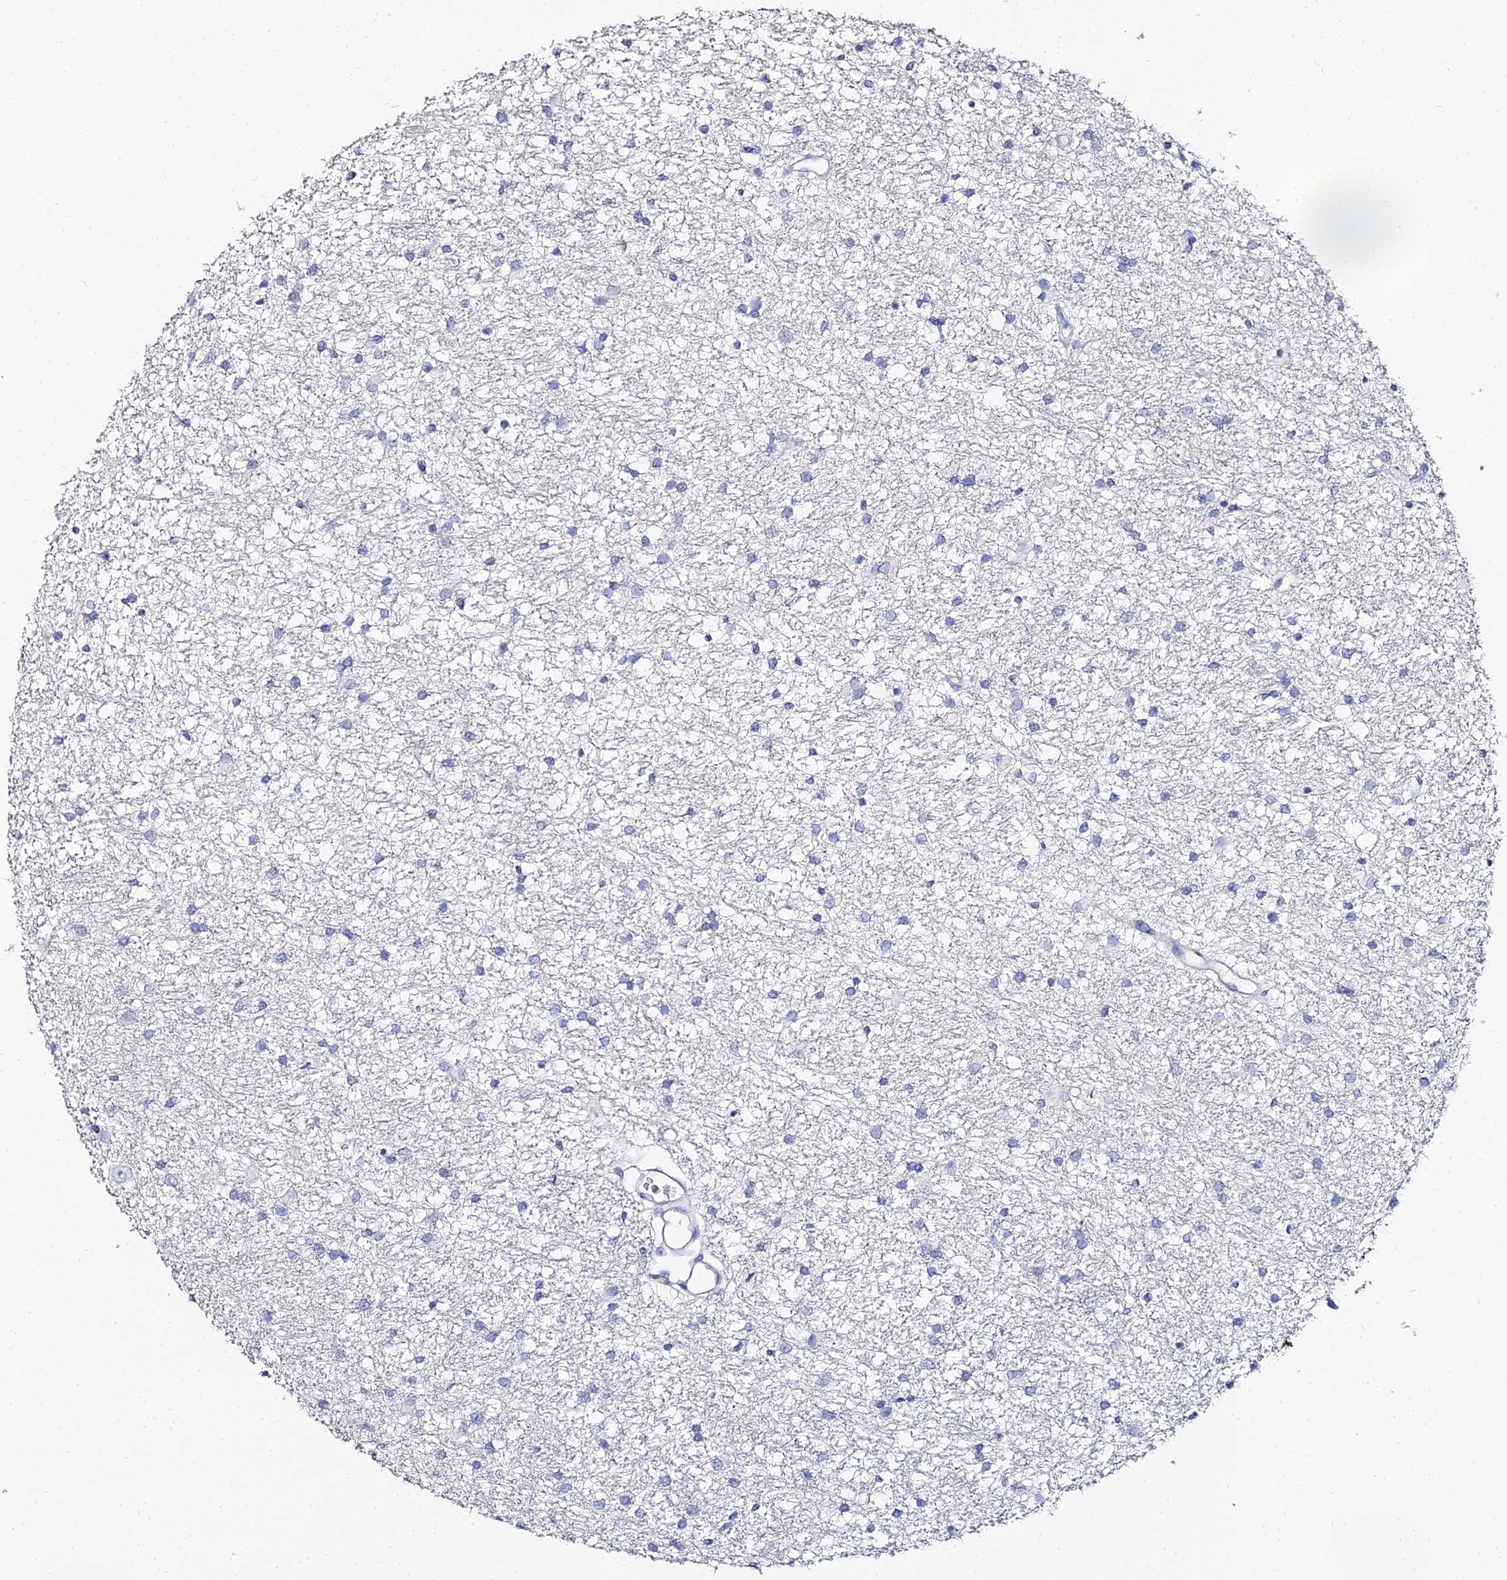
{"staining": {"intensity": "negative", "quantity": "none", "location": "none"}, "tissue": "glioma", "cell_type": "Tumor cells", "image_type": "cancer", "snomed": [{"axis": "morphology", "description": "Glioma, malignant, High grade"}, {"axis": "topography", "description": "Brain"}], "caption": "Tumor cells show no significant protein positivity in malignant glioma (high-grade).", "gene": "KRT17", "patient": {"sex": "male", "age": 77}}